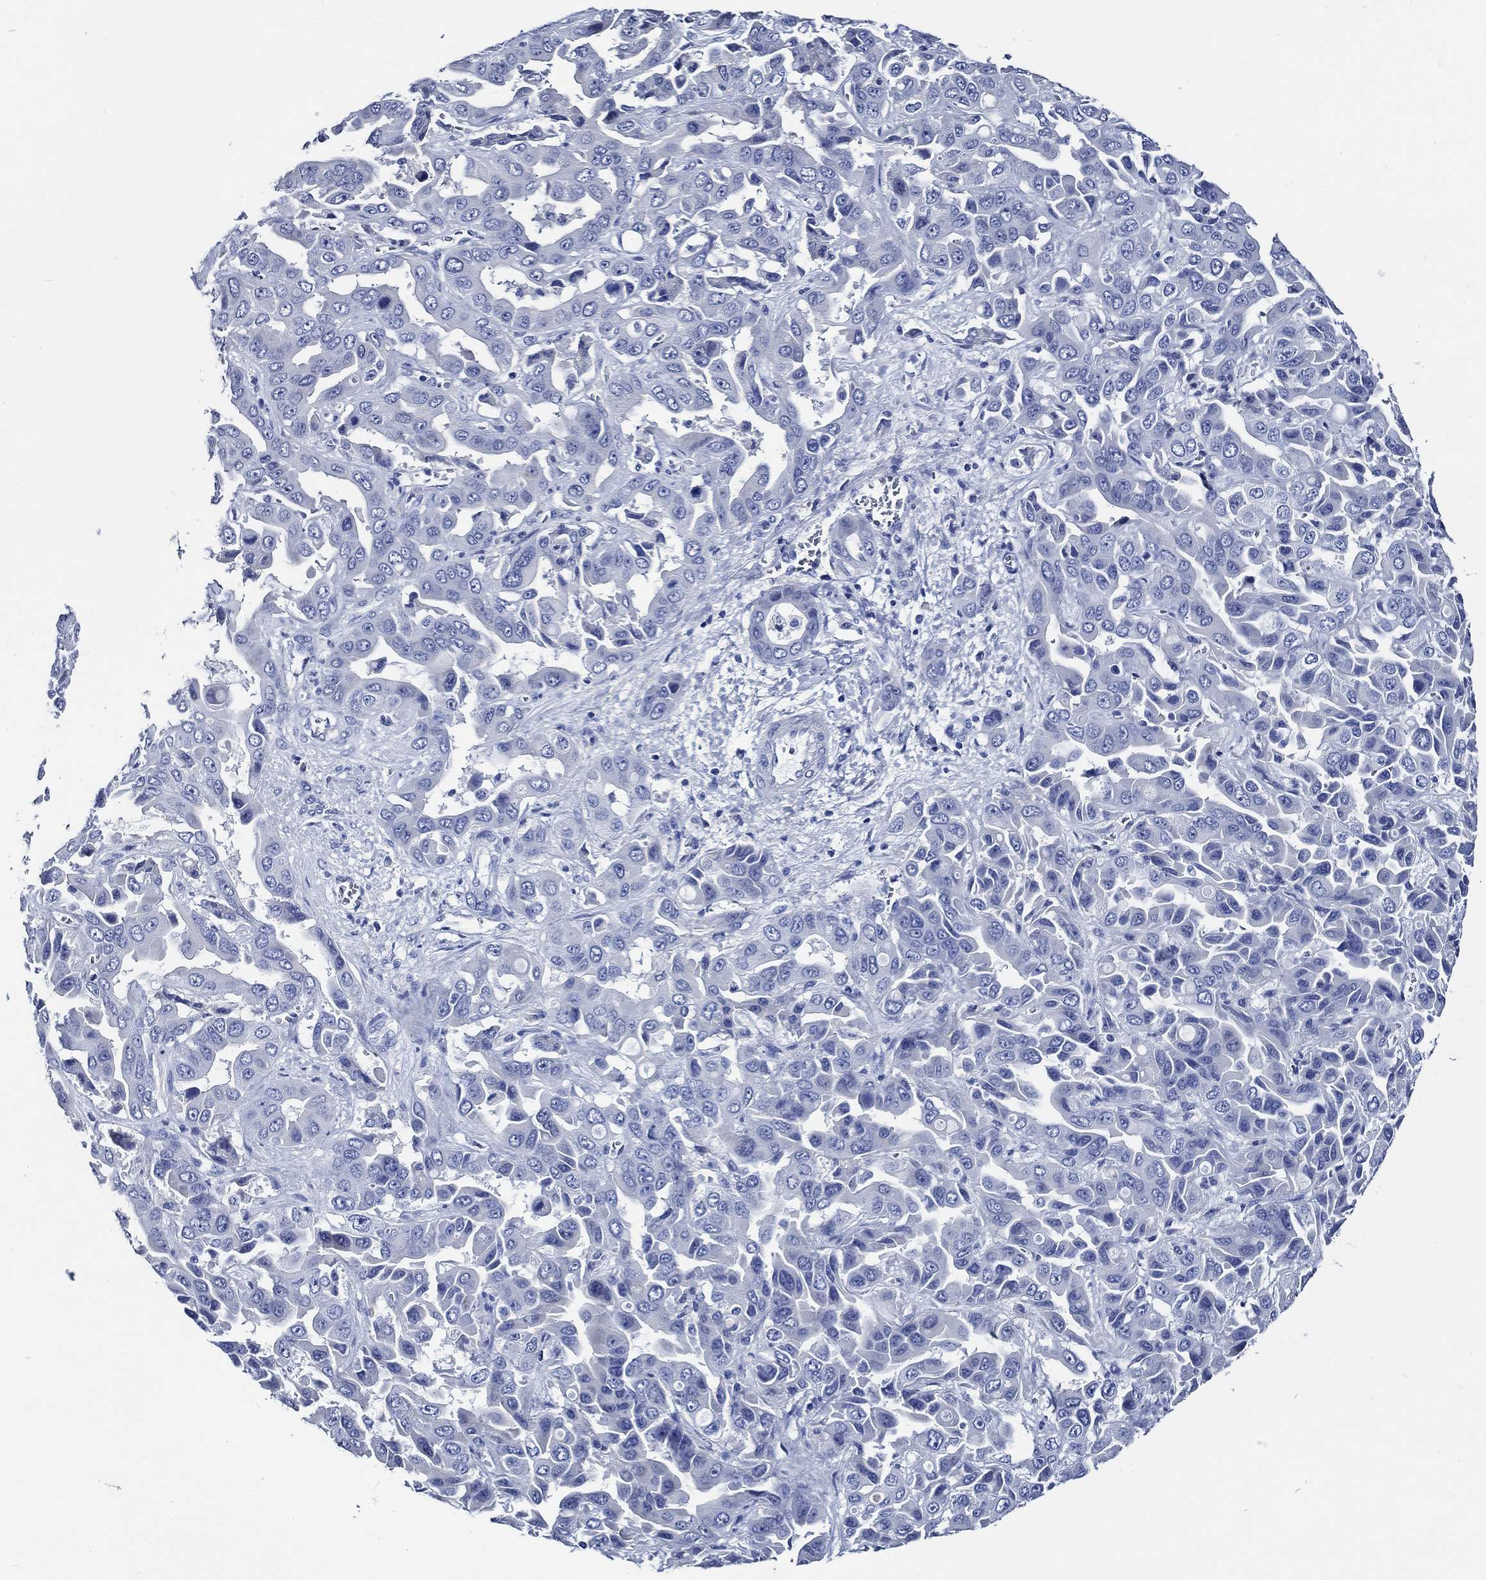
{"staining": {"intensity": "negative", "quantity": "none", "location": "none"}, "tissue": "liver cancer", "cell_type": "Tumor cells", "image_type": "cancer", "snomed": [{"axis": "morphology", "description": "Cholangiocarcinoma"}, {"axis": "topography", "description": "Liver"}], "caption": "A high-resolution image shows immunohistochemistry staining of cholangiocarcinoma (liver), which exhibits no significant staining in tumor cells. (Immunohistochemistry, brightfield microscopy, high magnification).", "gene": "WDR62", "patient": {"sex": "female", "age": 52}}